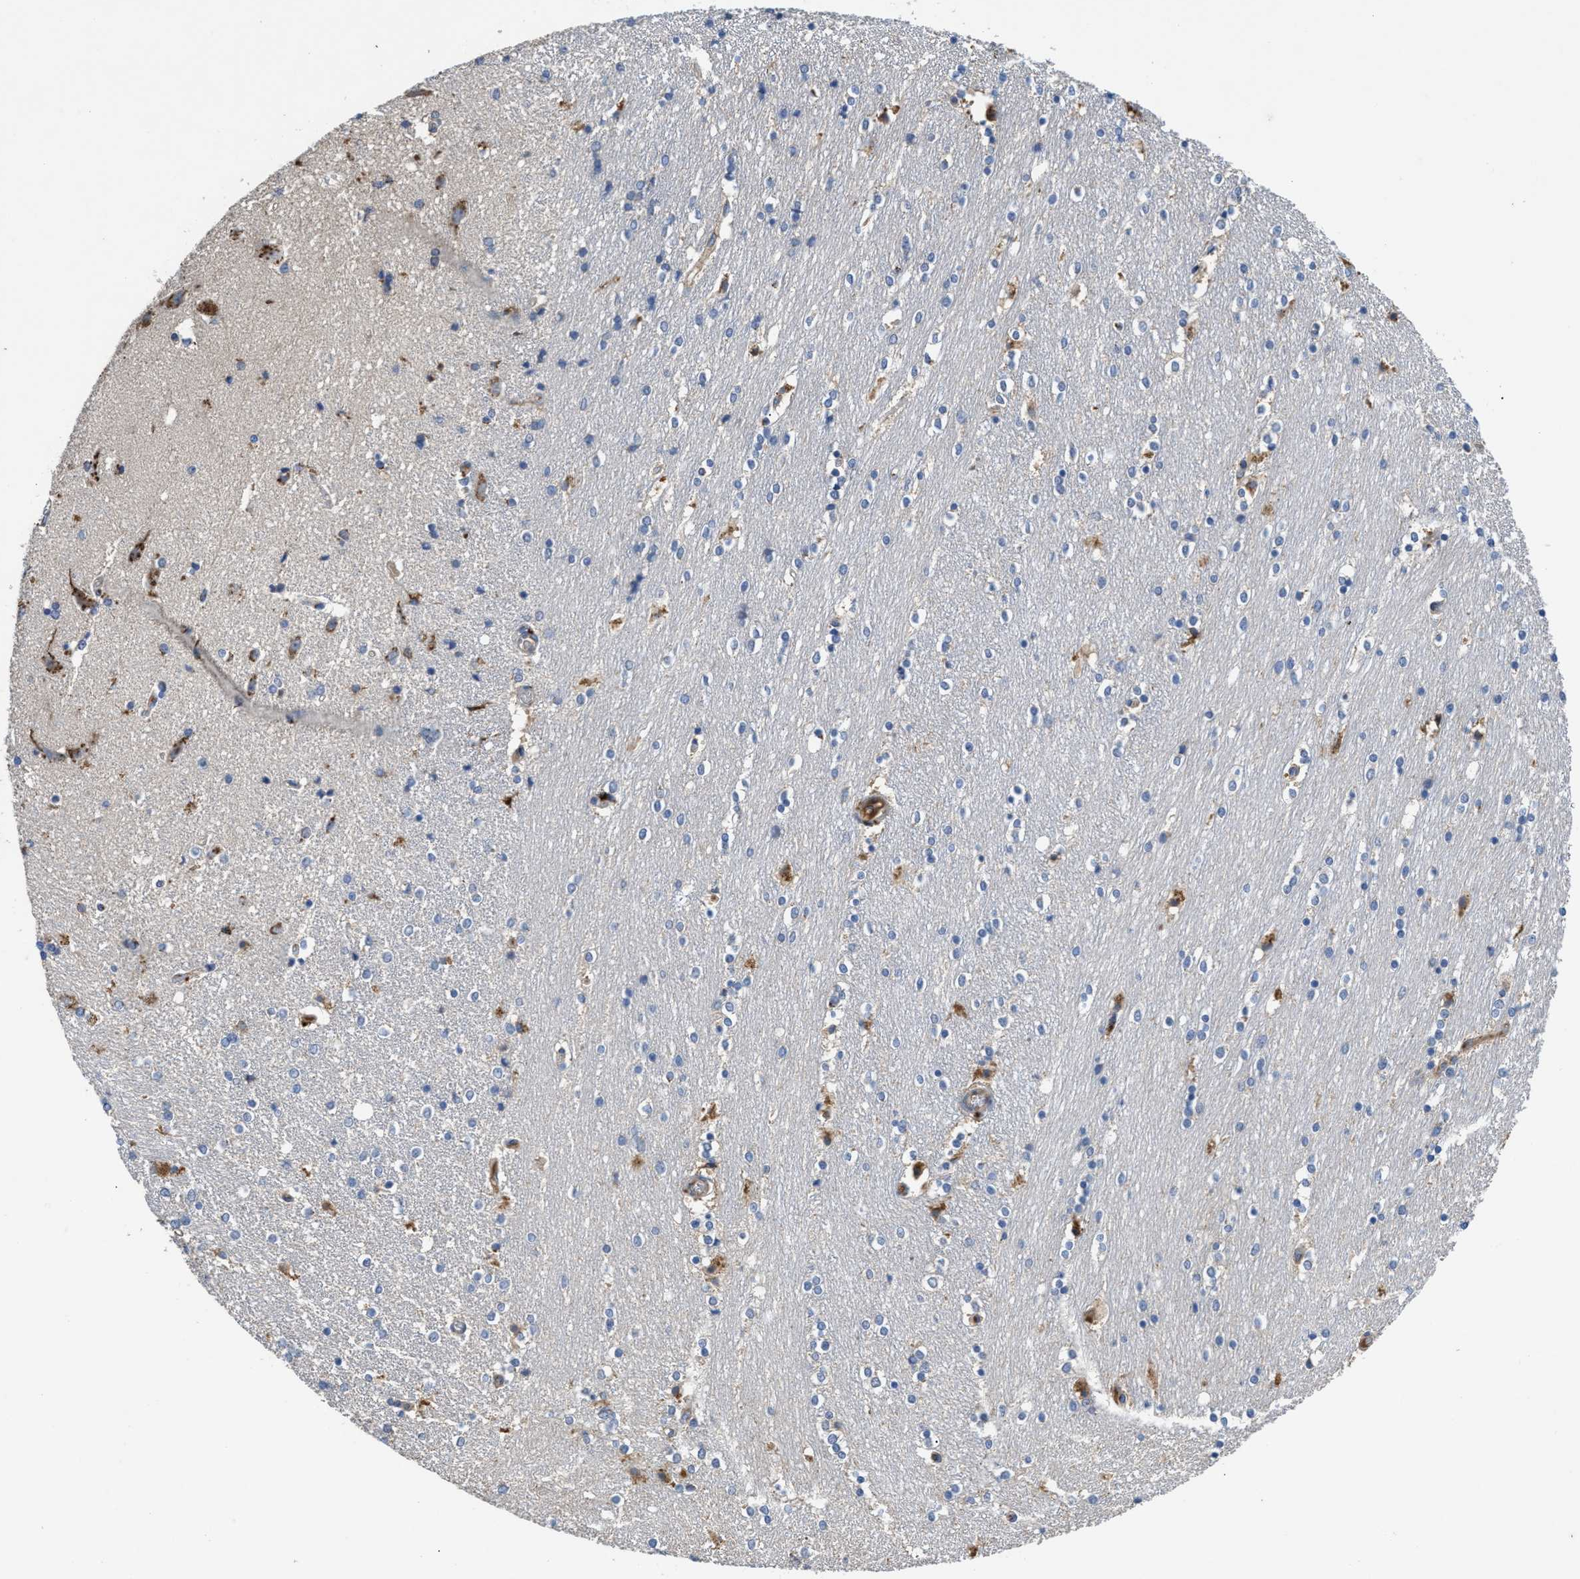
{"staining": {"intensity": "moderate", "quantity": "<25%", "location": "cytoplasmic/membranous"}, "tissue": "caudate", "cell_type": "Glial cells", "image_type": "normal", "snomed": [{"axis": "morphology", "description": "Normal tissue, NOS"}, {"axis": "topography", "description": "Lateral ventricle wall"}], "caption": "Moderate cytoplasmic/membranous staining is present in about <25% of glial cells in benign caudate.", "gene": "SIK2", "patient": {"sex": "female", "age": 54}}